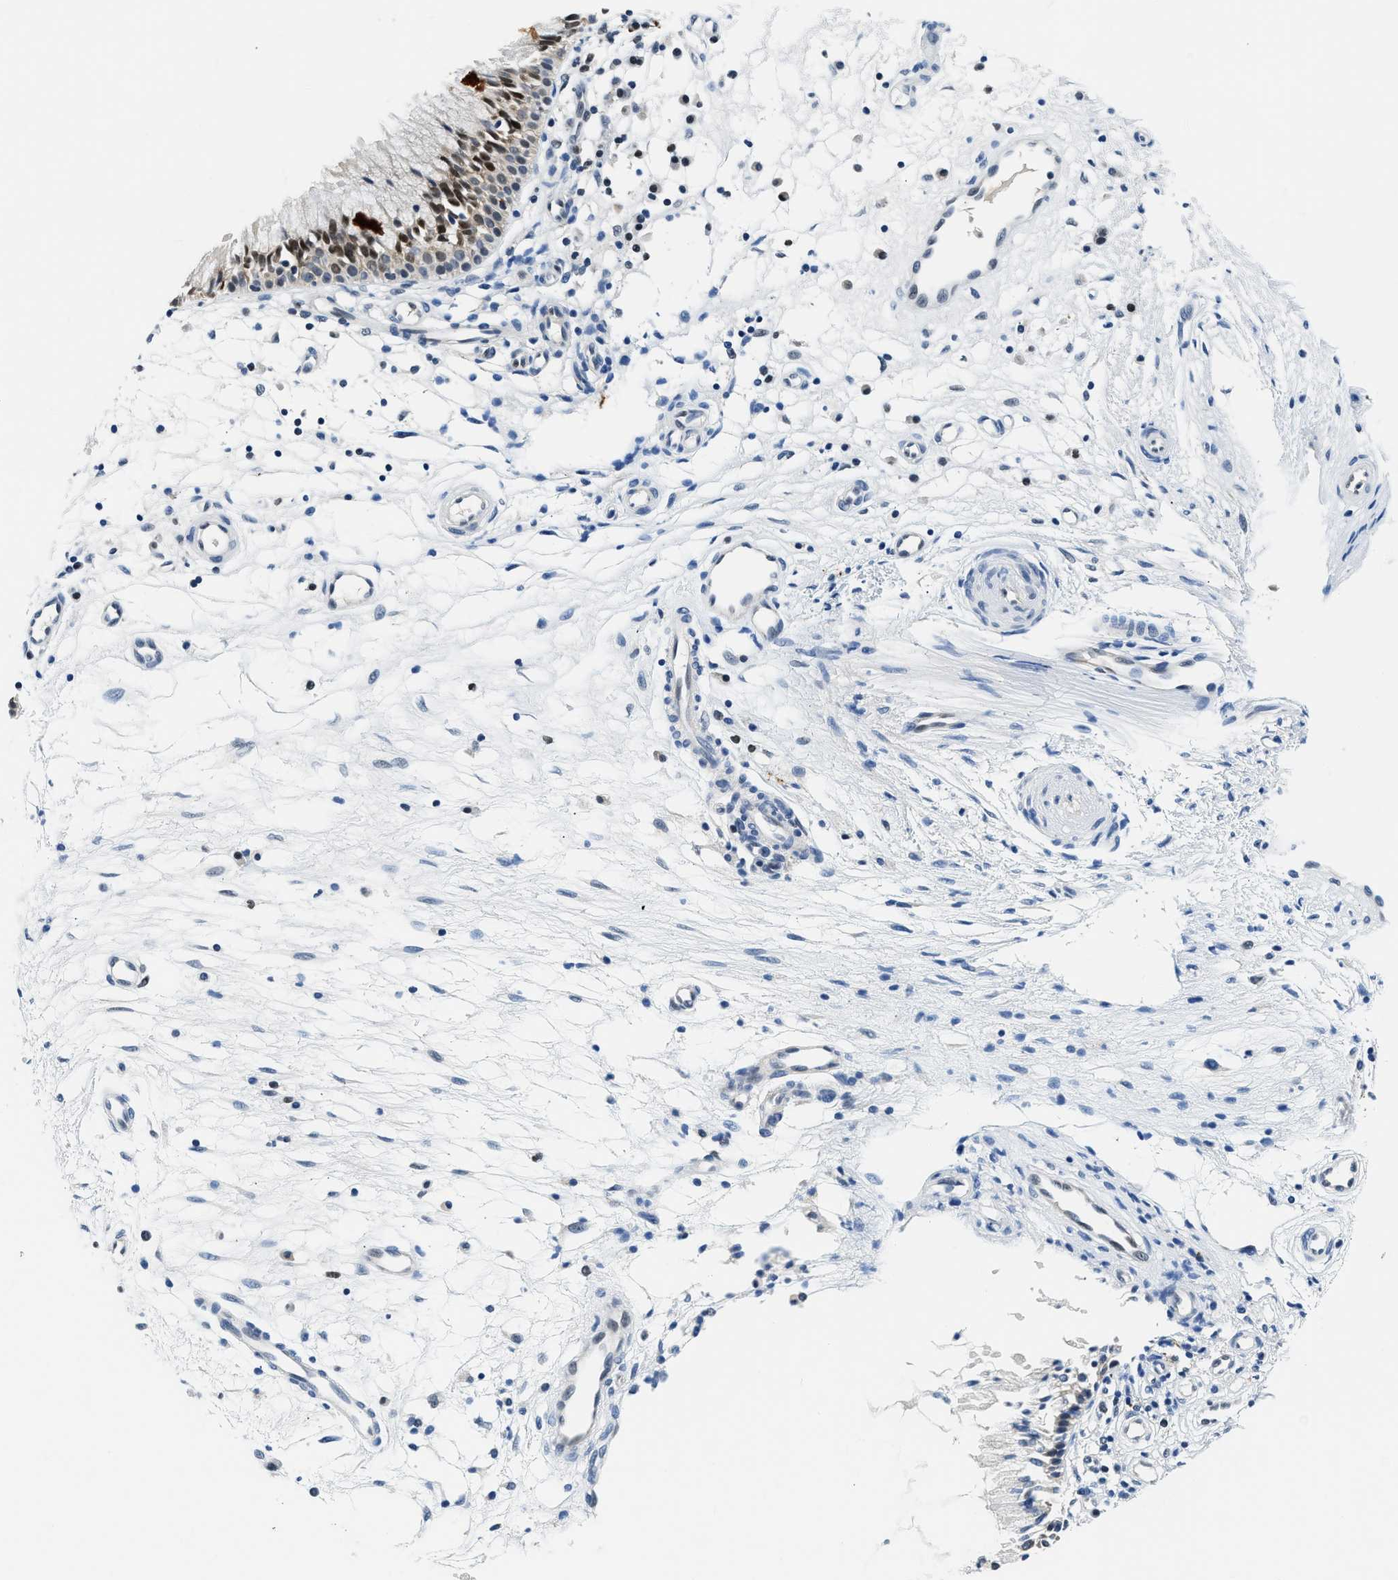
{"staining": {"intensity": "moderate", "quantity": "25%-75%", "location": "nuclear"}, "tissue": "nasopharynx", "cell_type": "Respiratory epithelial cells", "image_type": "normal", "snomed": [{"axis": "morphology", "description": "Normal tissue, NOS"}, {"axis": "topography", "description": "Nasopharynx"}], "caption": "The immunohistochemical stain labels moderate nuclear staining in respiratory epithelial cells of benign nasopharynx. The protein is shown in brown color, while the nuclei are stained blue.", "gene": "ALX1", "patient": {"sex": "male", "age": 21}}